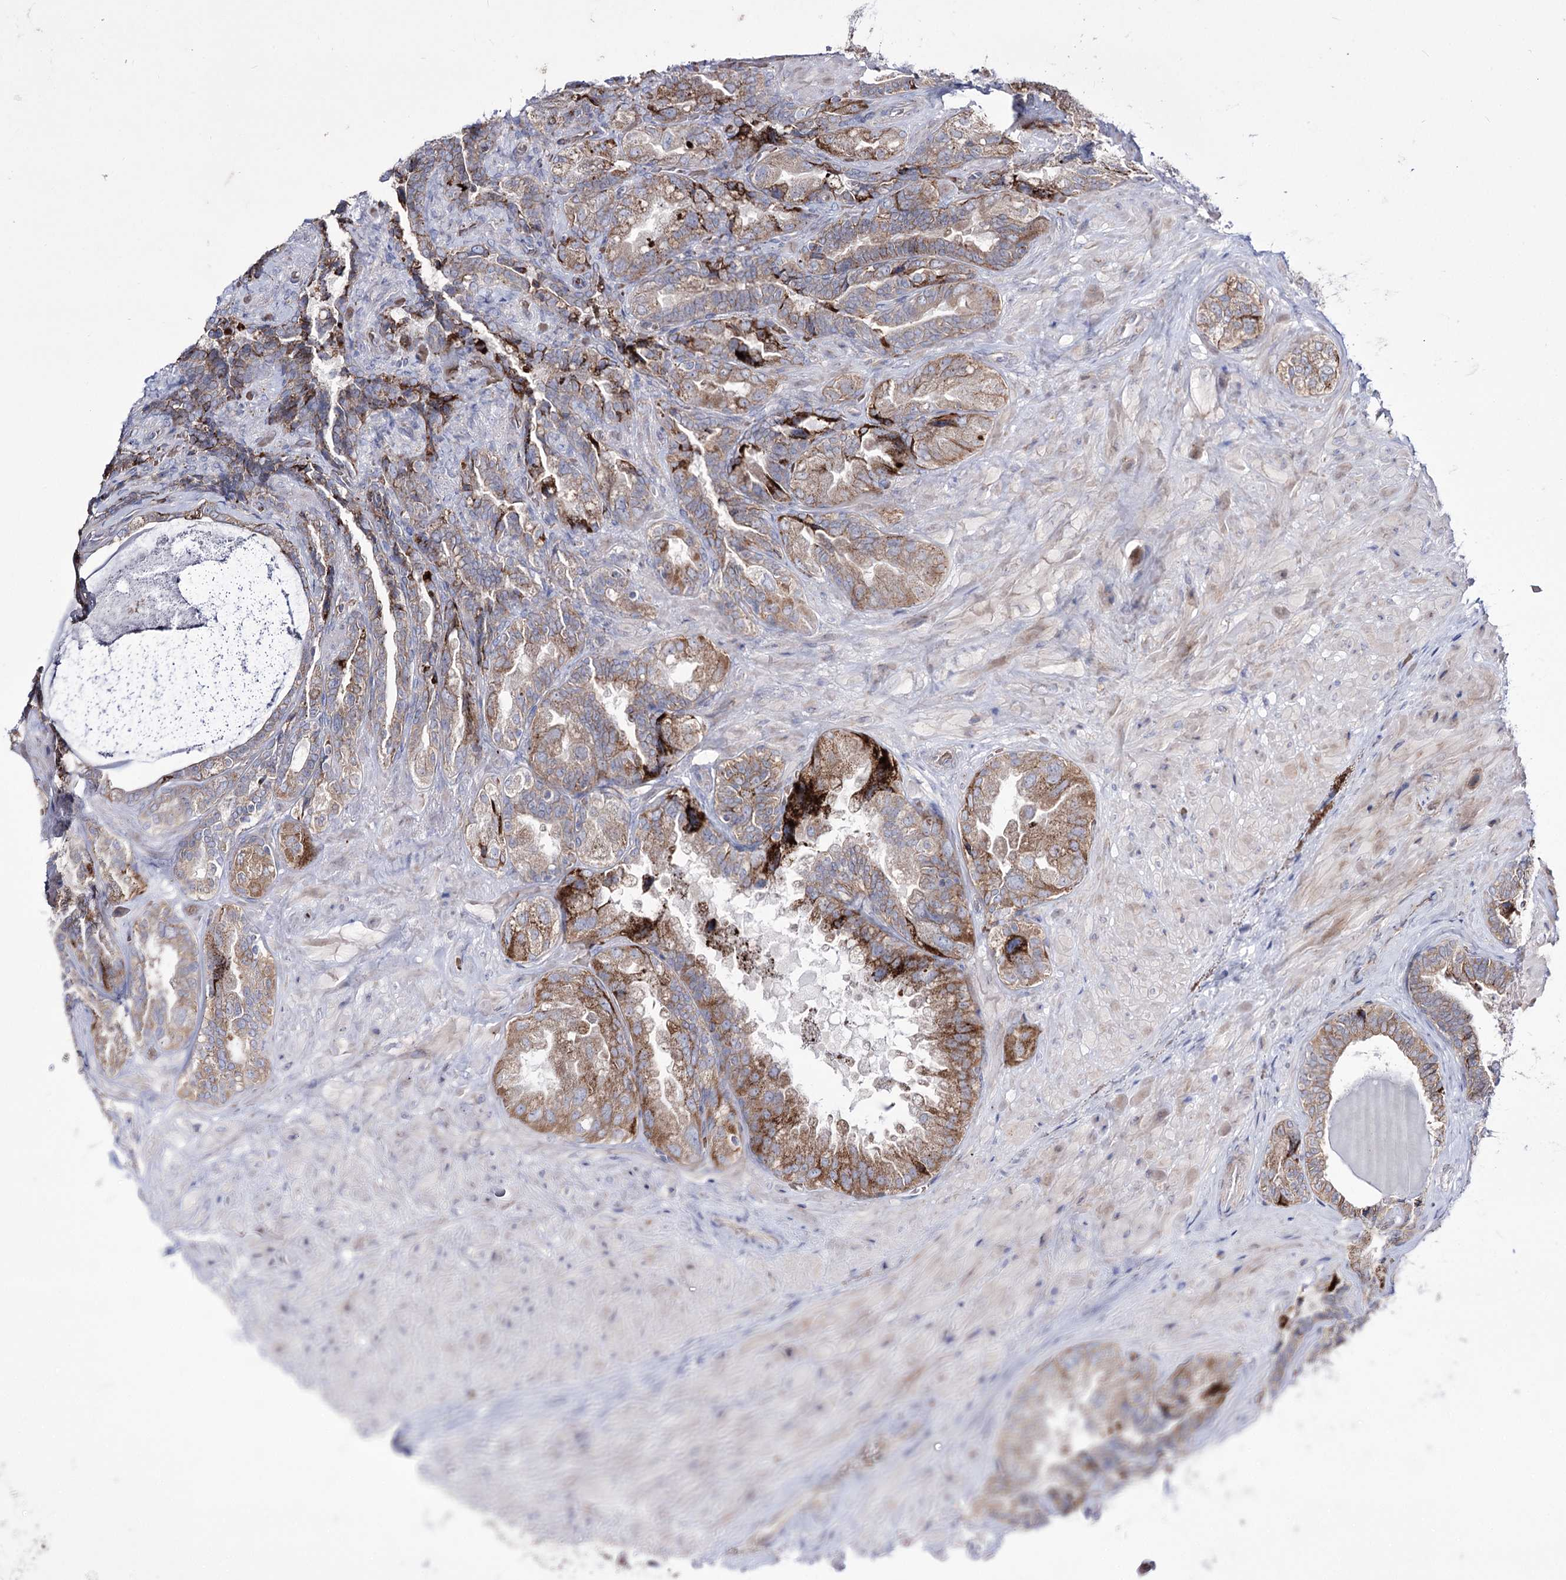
{"staining": {"intensity": "moderate", "quantity": ">75%", "location": "cytoplasmic/membranous"}, "tissue": "seminal vesicle", "cell_type": "Glandular cells", "image_type": "normal", "snomed": [{"axis": "morphology", "description": "Normal tissue, NOS"}, {"axis": "topography", "description": "Prostate and seminal vesicle, NOS"}, {"axis": "topography", "description": "Prostate"}, {"axis": "topography", "description": "Seminal veicle"}], "caption": "An immunohistochemistry histopathology image of unremarkable tissue is shown. Protein staining in brown labels moderate cytoplasmic/membranous positivity in seminal vesicle within glandular cells. The protein is stained brown, and the nuclei are stained in blue (DAB IHC with brightfield microscopy, high magnification).", "gene": "OSBPL5", "patient": {"sex": "male", "age": 67}}